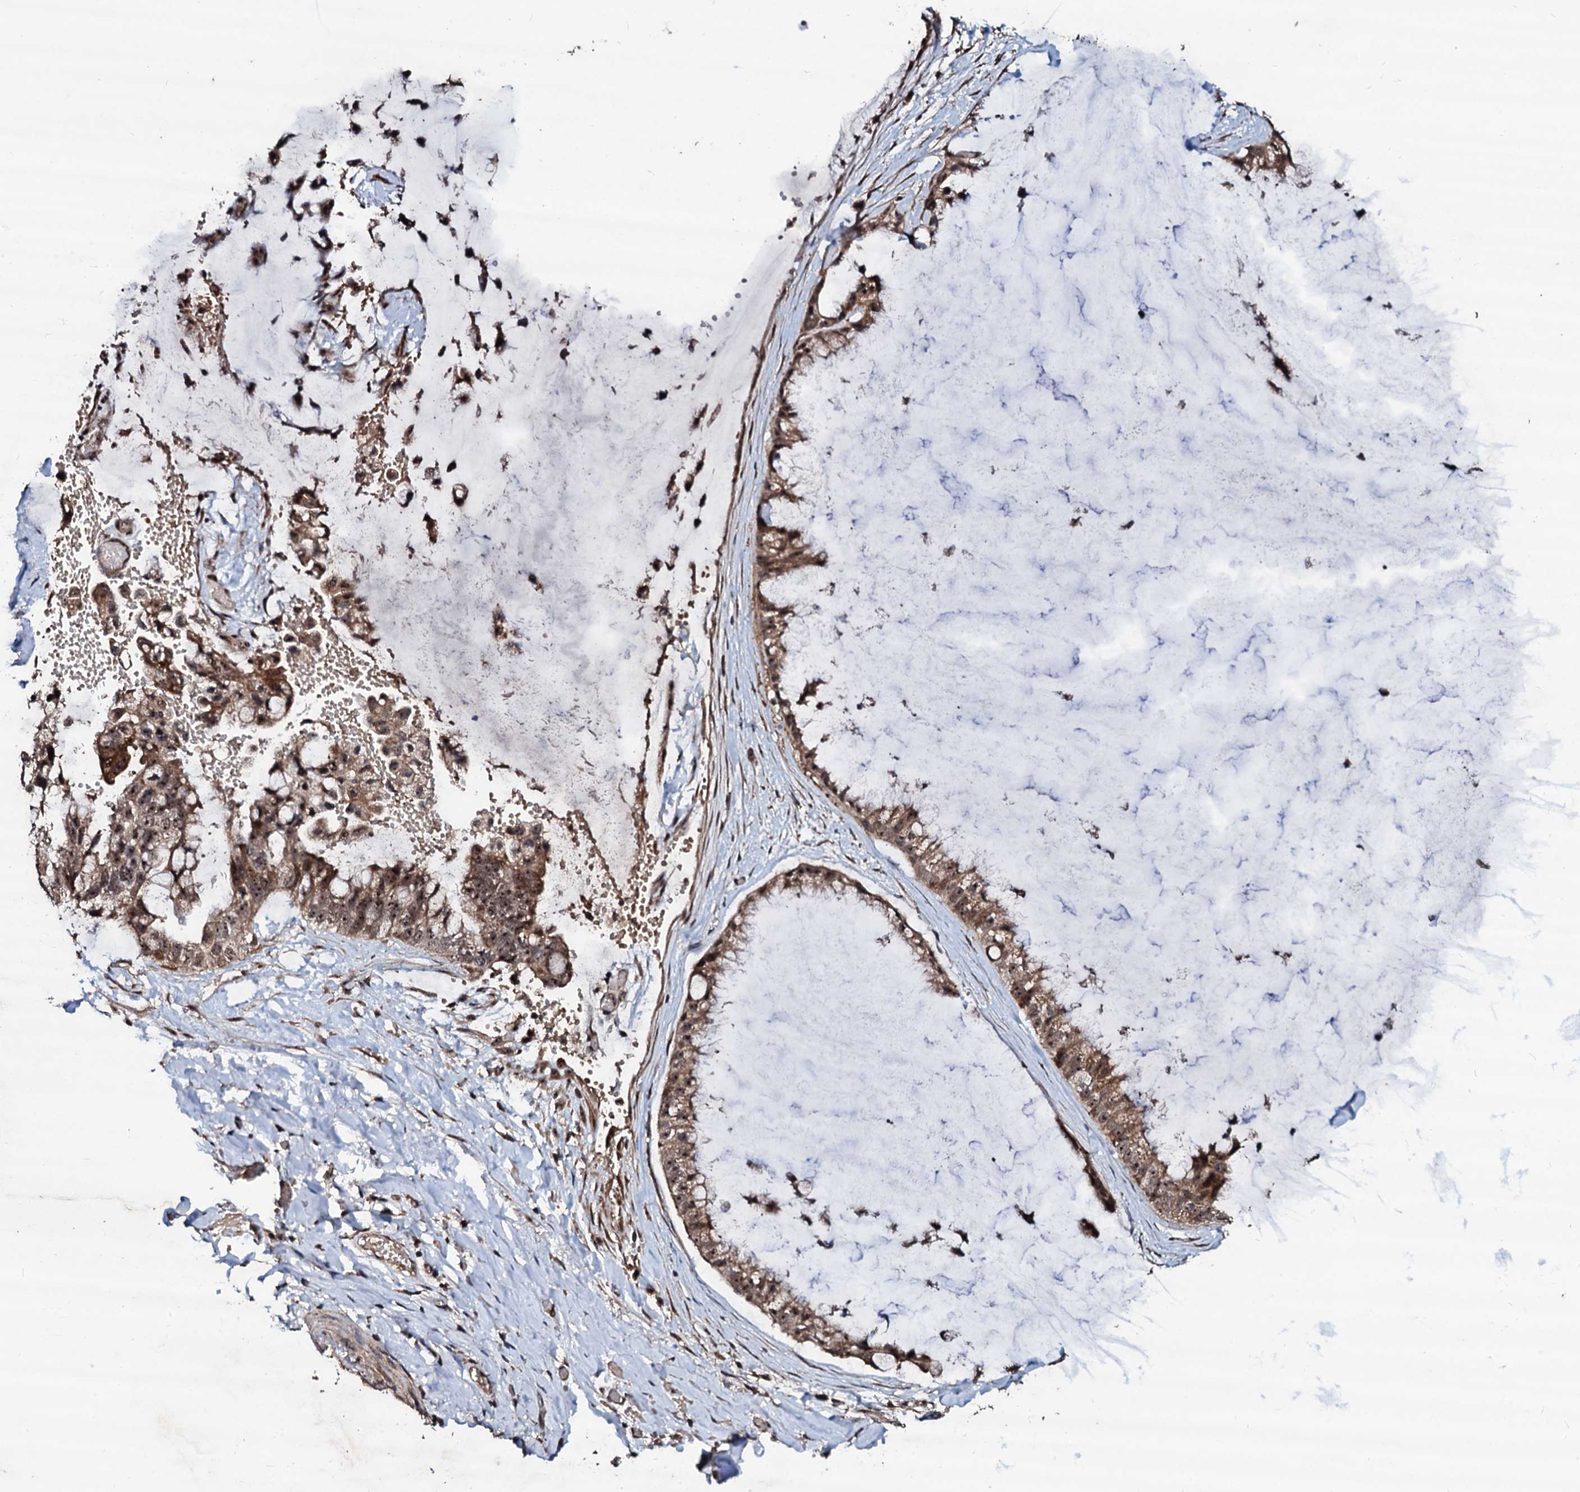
{"staining": {"intensity": "moderate", "quantity": ">75%", "location": "cytoplasmic/membranous,nuclear"}, "tissue": "ovarian cancer", "cell_type": "Tumor cells", "image_type": "cancer", "snomed": [{"axis": "morphology", "description": "Cystadenocarcinoma, mucinous, NOS"}, {"axis": "topography", "description": "Ovary"}], "caption": "Human ovarian cancer stained with a protein marker demonstrates moderate staining in tumor cells.", "gene": "SUPT7L", "patient": {"sex": "female", "age": 39}}